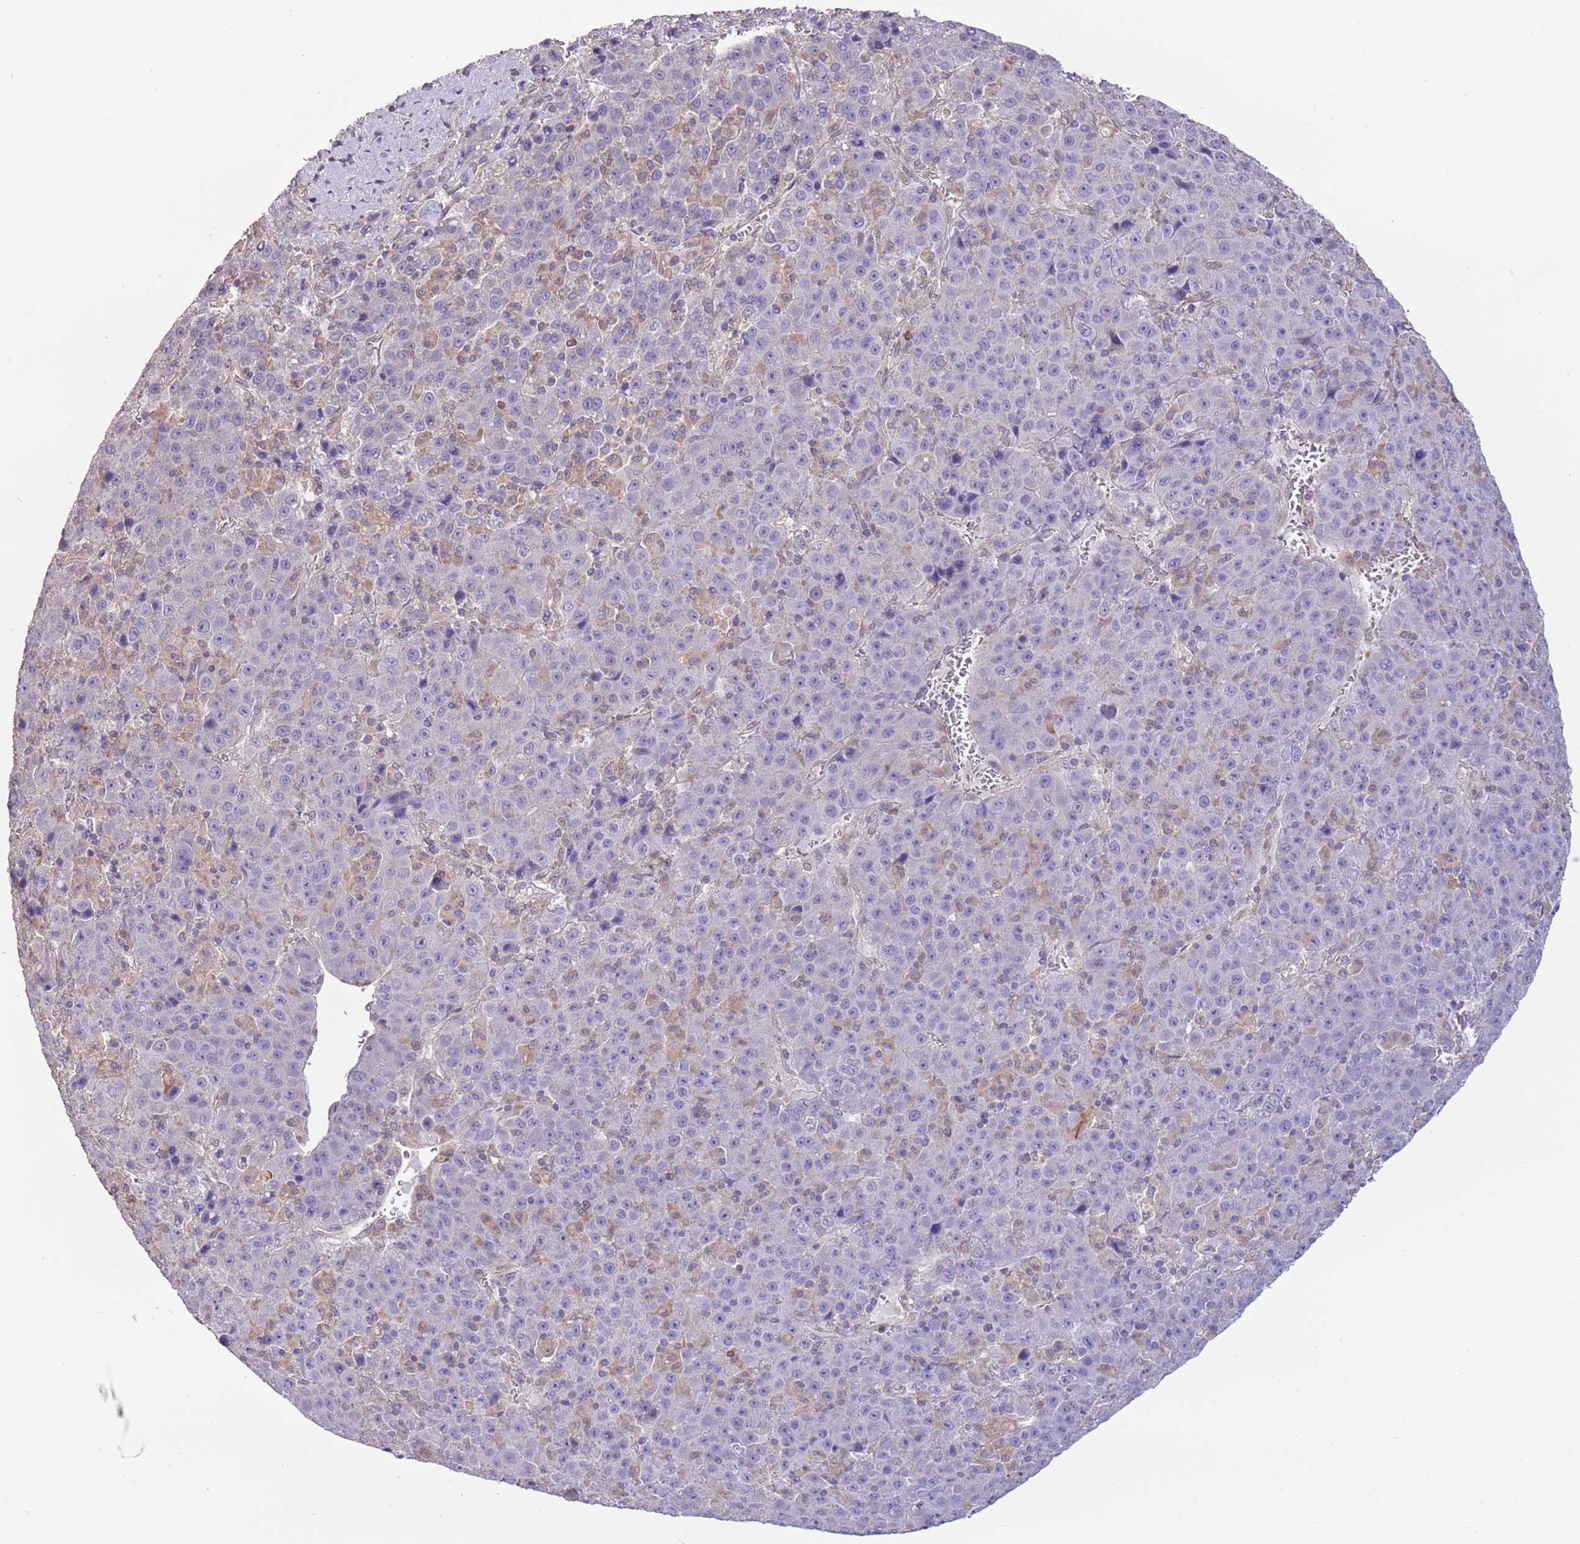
{"staining": {"intensity": "negative", "quantity": "none", "location": "none"}, "tissue": "liver cancer", "cell_type": "Tumor cells", "image_type": "cancer", "snomed": [{"axis": "morphology", "description": "Carcinoma, Hepatocellular, NOS"}, {"axis": "topography", "description": "Liver"}], "caption": "Immunohistochemical staining of human liver cancer (hepatocellular carcinoma) exhibits no significant staining in tumor cells.", "gene": "CAPN9", "patient": {"sex": "female", "age": 53}}